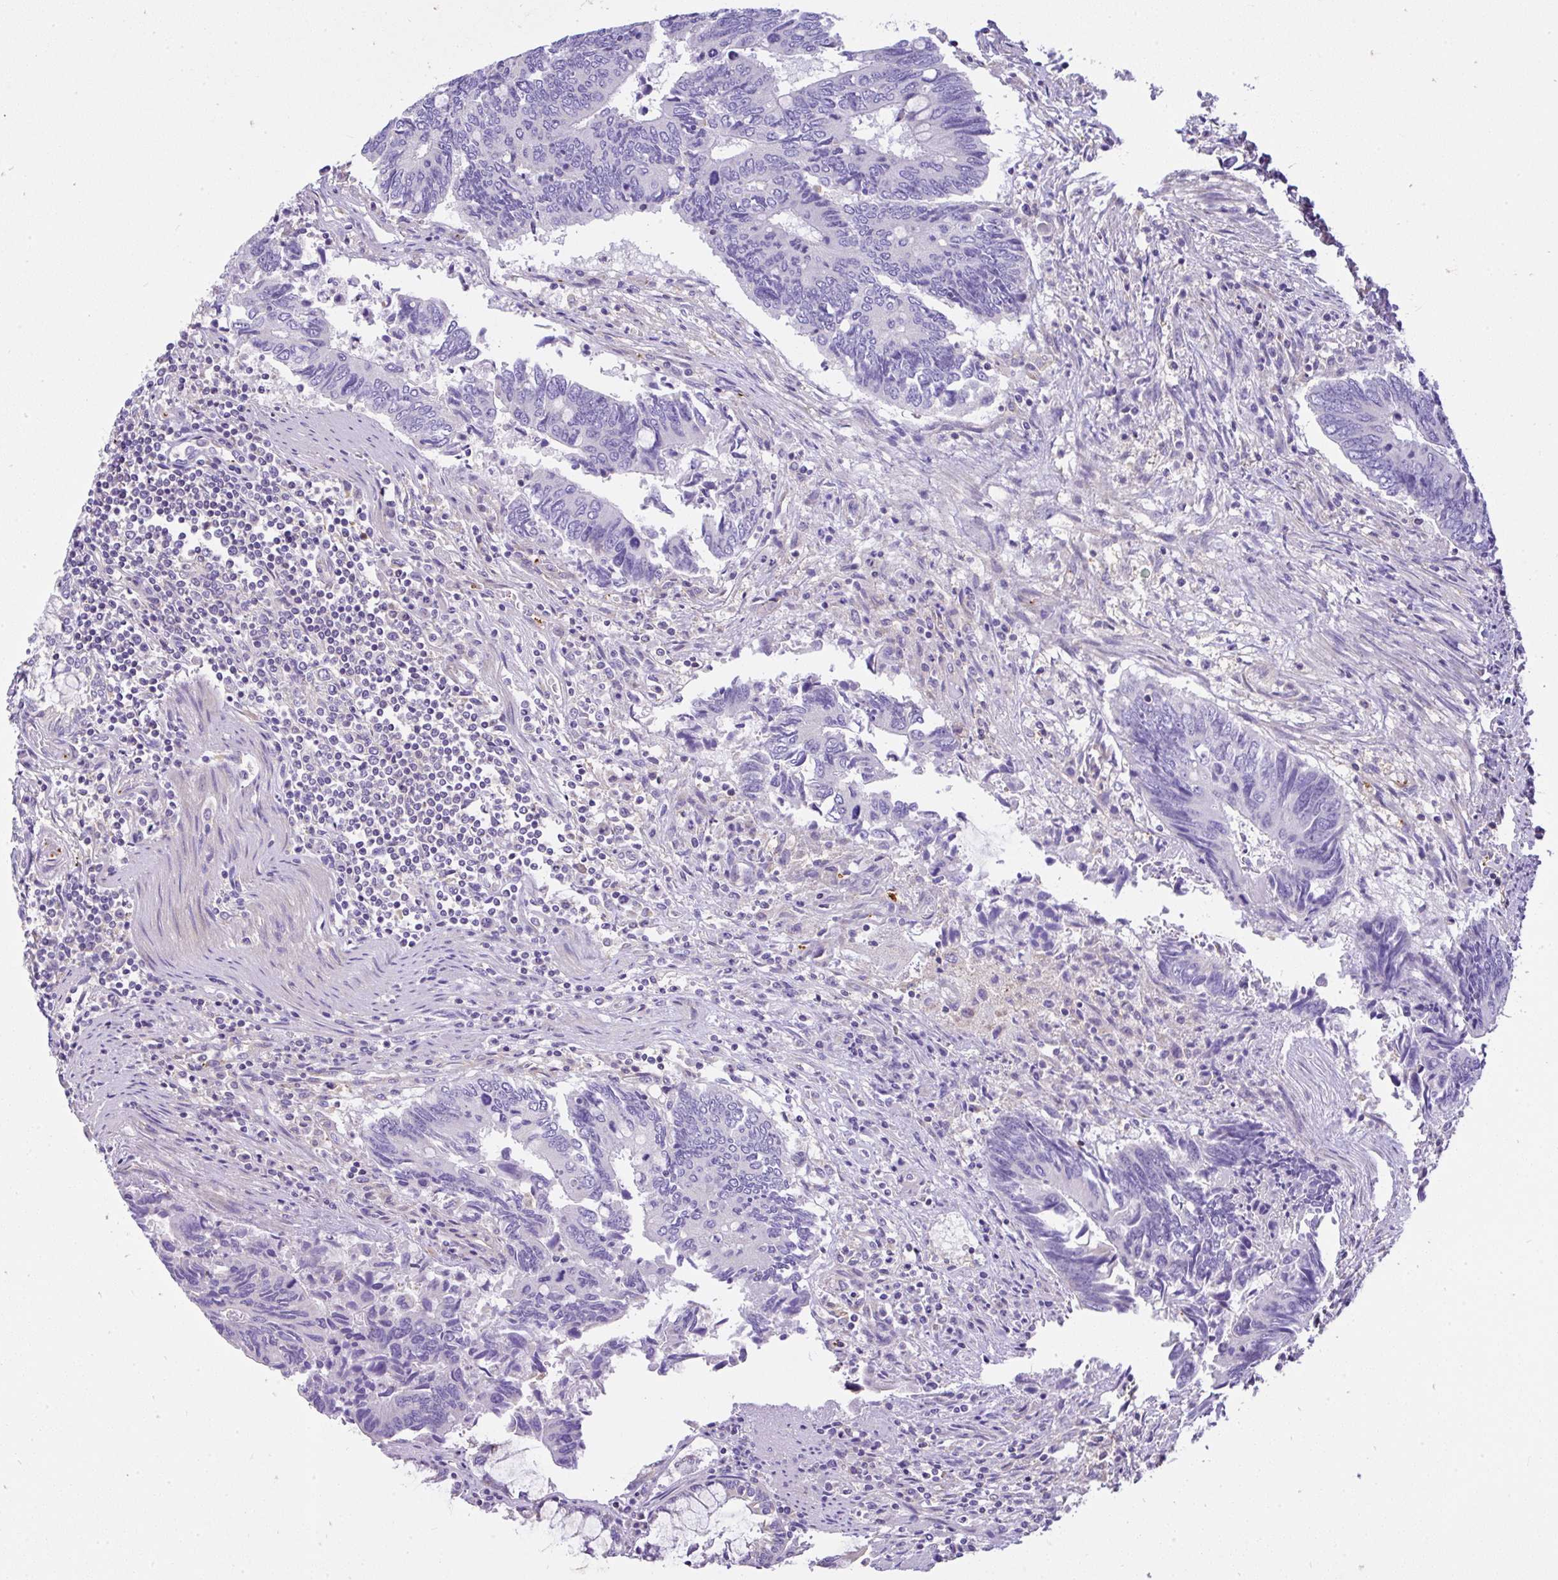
{"staining": {"intensity": "negative", "quantity": "none", "location": "none"}, "tissue": "colorectal cancer", "cell_type": "Tumor cells", "image_type": "cancer", "snomed": [{"axis": "morphology", "description": "Adenocarcinoma, NOS"}, {"axis": "topography", "description": "Colon"}], "caption": "Immunohistochemistry image of neoplastic tissue: colorectal cancer (adenocarcinoma) stained with DAB displays no significant protein expression in tumor cells. The staining is performed using DAB (3,3'-diaminobenzidine) brown chromogen with nuclei counter-stained in using hematoxylin.", "gene": "CCDC142", "patient": {"sex": "male", "age": 87}}